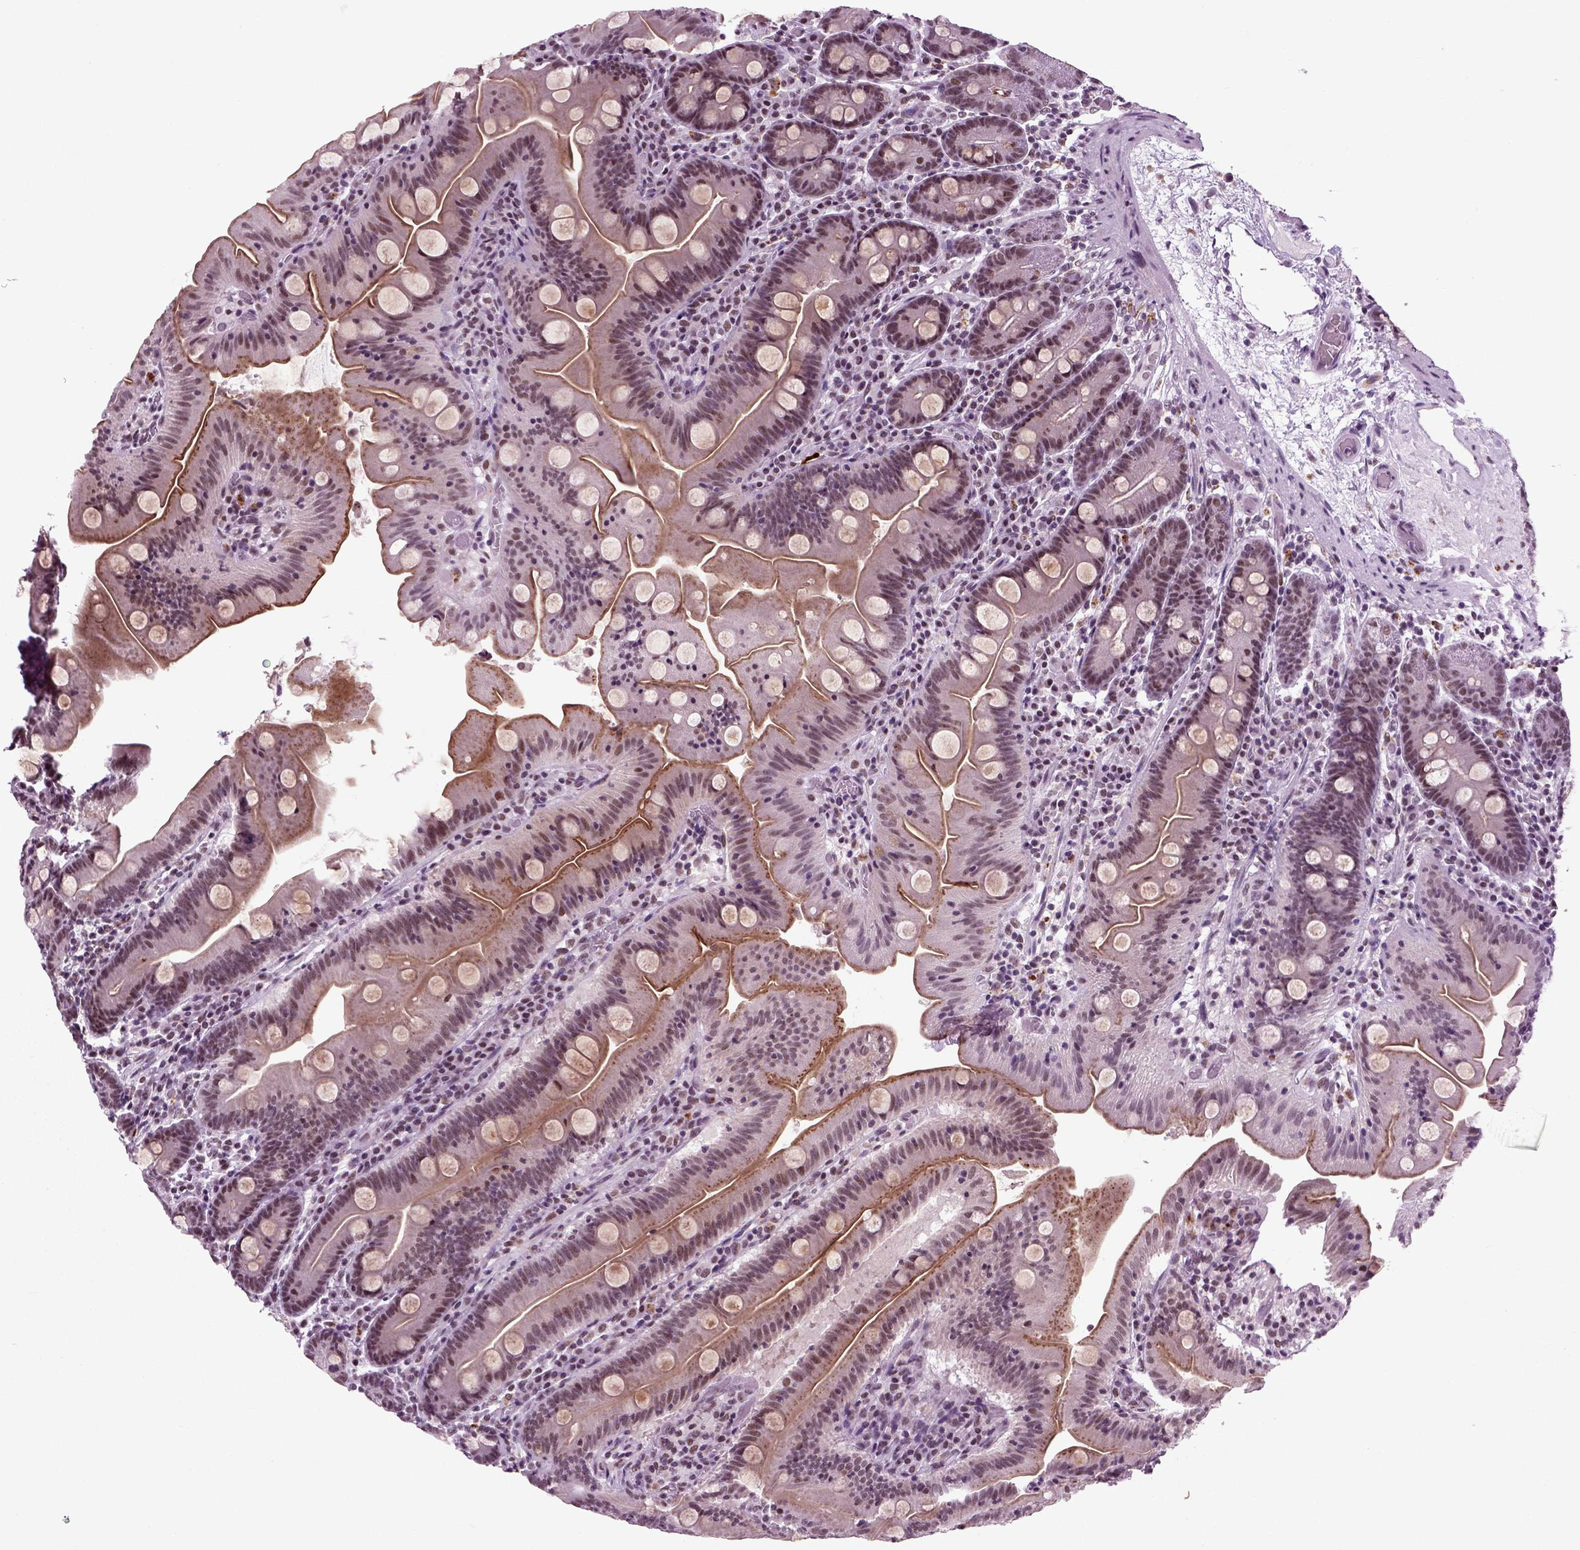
{"staining": {"intensity": "moderate", "quantity": "<25%", "location": "nuclear"}, "tissue": "small intestine", "cell_type": "Glandular cells", "image_type": "normal", "snomed": [{"axis": "morphology", "description": "Normal tissue, NOS"}, {"axis": "topography", "description": "Small intestine"}], "caption": "Immunohistochemical staining of benign human small intestine shows low levels of moderate nuclear staining in about <25% of glandular cells. The staining was performed using DAB, with brown indicating positive protein expression. Nuclei are stained blue with hematoxylin.", "gene": "RCOR3", "patient": {"sex": "male", "age": 37}}